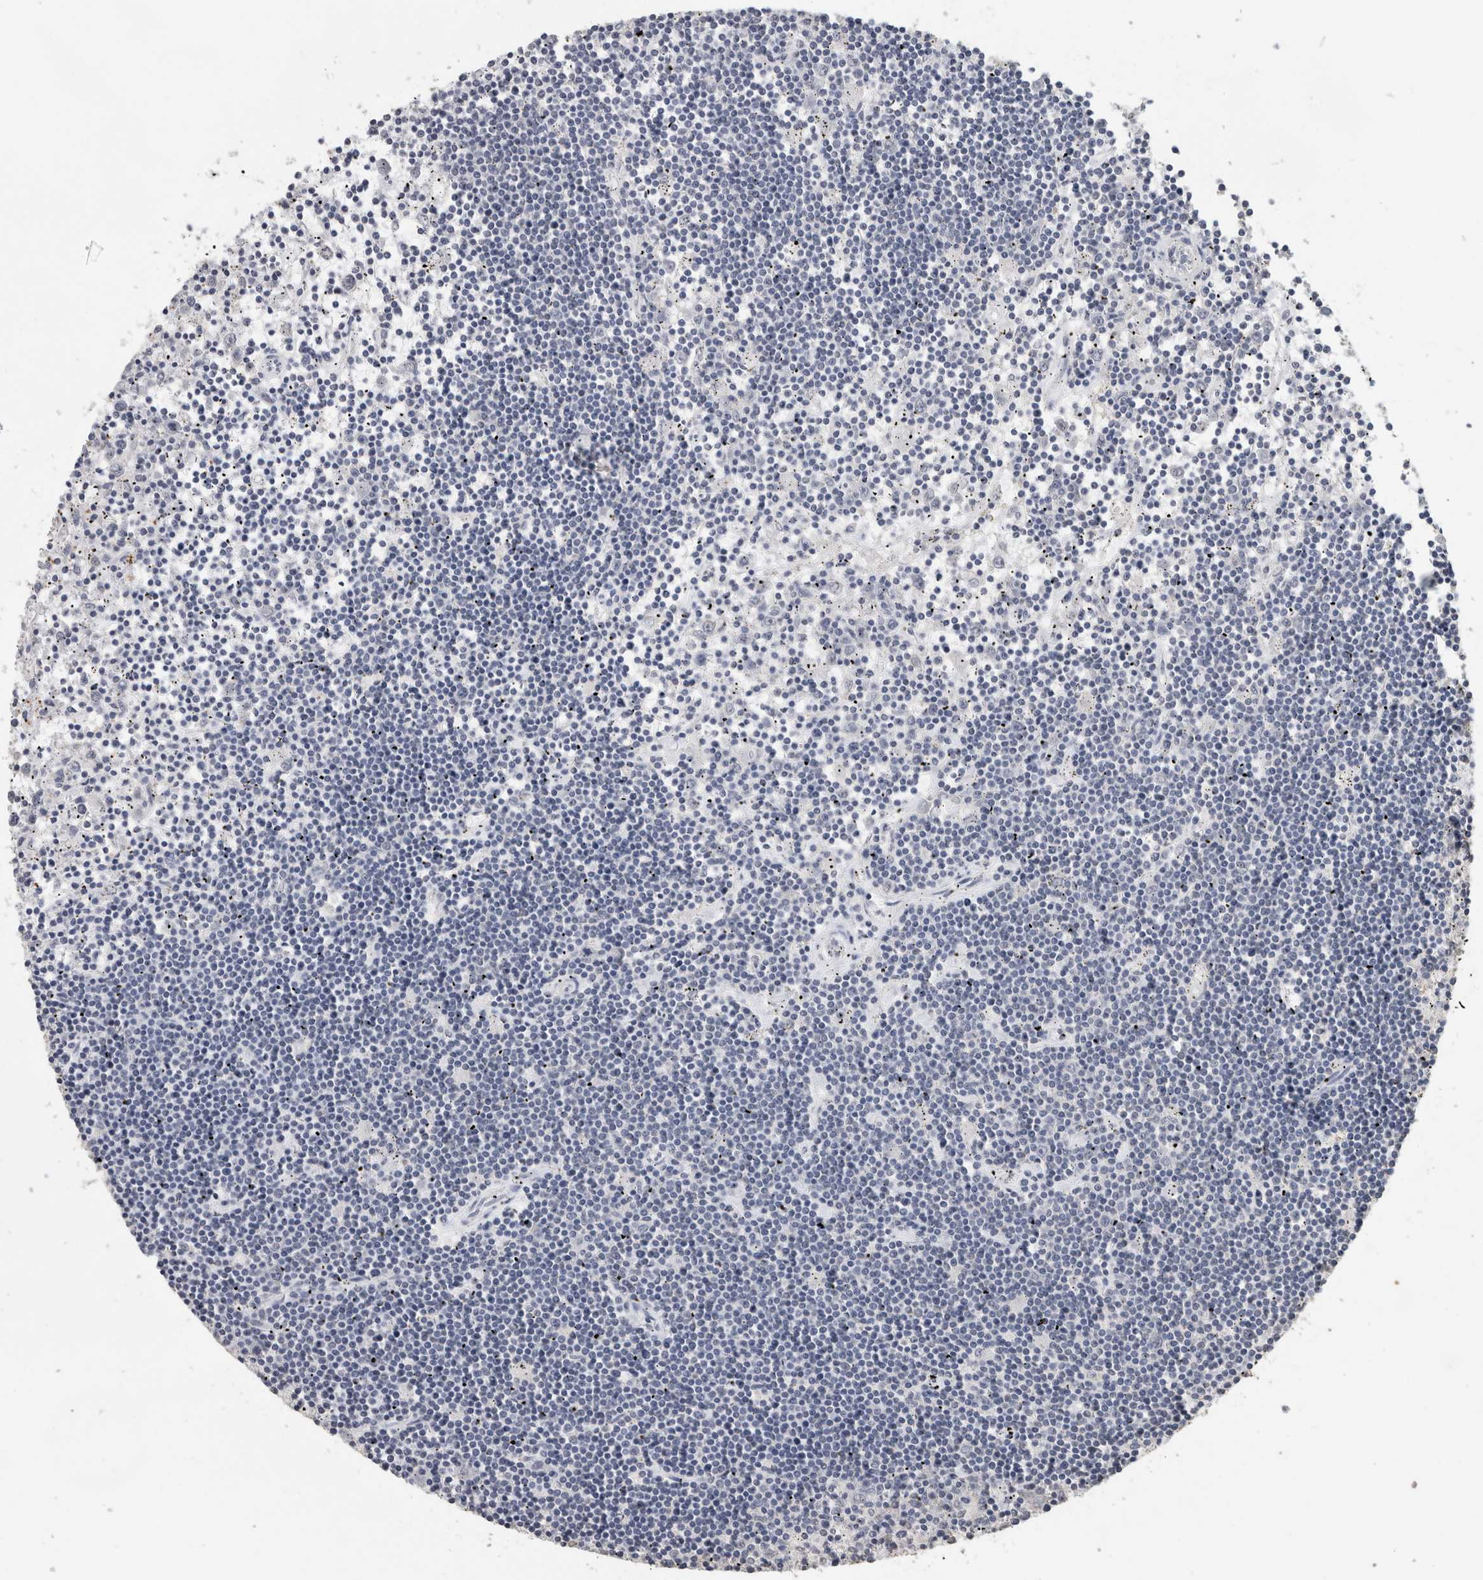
{"staining": {"intensity": "negative", "quantity": "none", "location": "none"}, "tissue": "lymphoma", "cell_type": "Tumor cells", "image_type": "cancer", "snomed": [{"axis": "morphology", "description": "Malignant lymphoma, non-Hodgkin's type, Low grade"}, {"axis": "topography", "description": "Spleen"}], "caption": "Immunohistochemical staining of lymphoma demonstrates no significant positivity in tumor cells.", "gene": "LTBP1", "patient": {"sex": "male", "age": 76}}